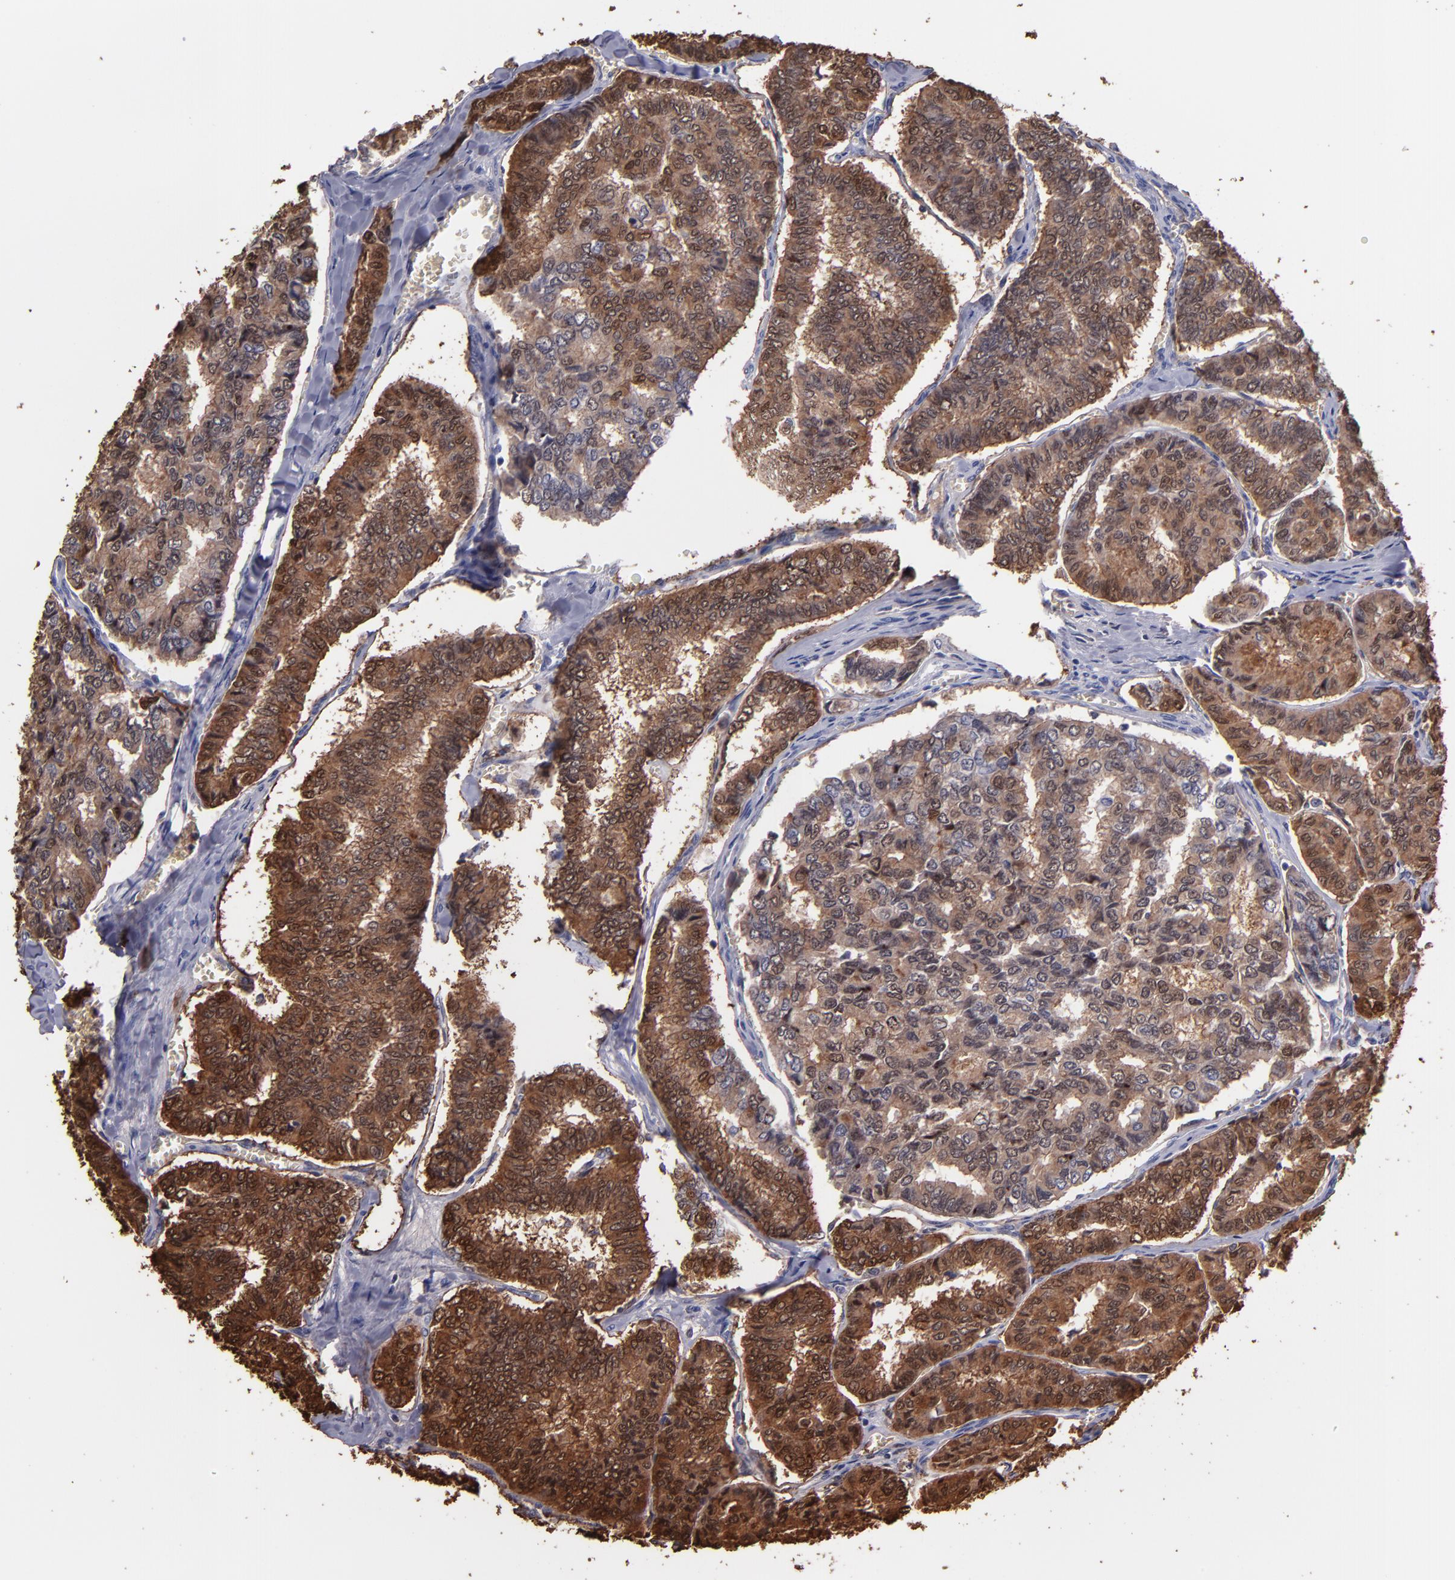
{"staining": {"intensity": "strong", "quantity": ">75%", "location": "cytoplasmic/membranous,nuclear"}, "tissue": "thyroid cancer", "cell_type": "Tumor cells", "image_type": "cancer", "snomed": [{"axis": "morphology", "description": "Papillary adenocarcinoma, NOS"}, {"axis": "topography", "description": "Thyroid gland"}], "caption": "DAB (3,3'-diaminobenzidine) immunohistochemical staining of thyroid cancer demonstrates strong cytoplasmic/membranous and nuclear protein positivity in approximately >75% of tumor cells. Using DAB (brown) and hematoxylin (blue) stains, captured at high magnification using brightfield microscopy.", "gene": "S100A1", "patient": {"sex": "female", "age": 35}}